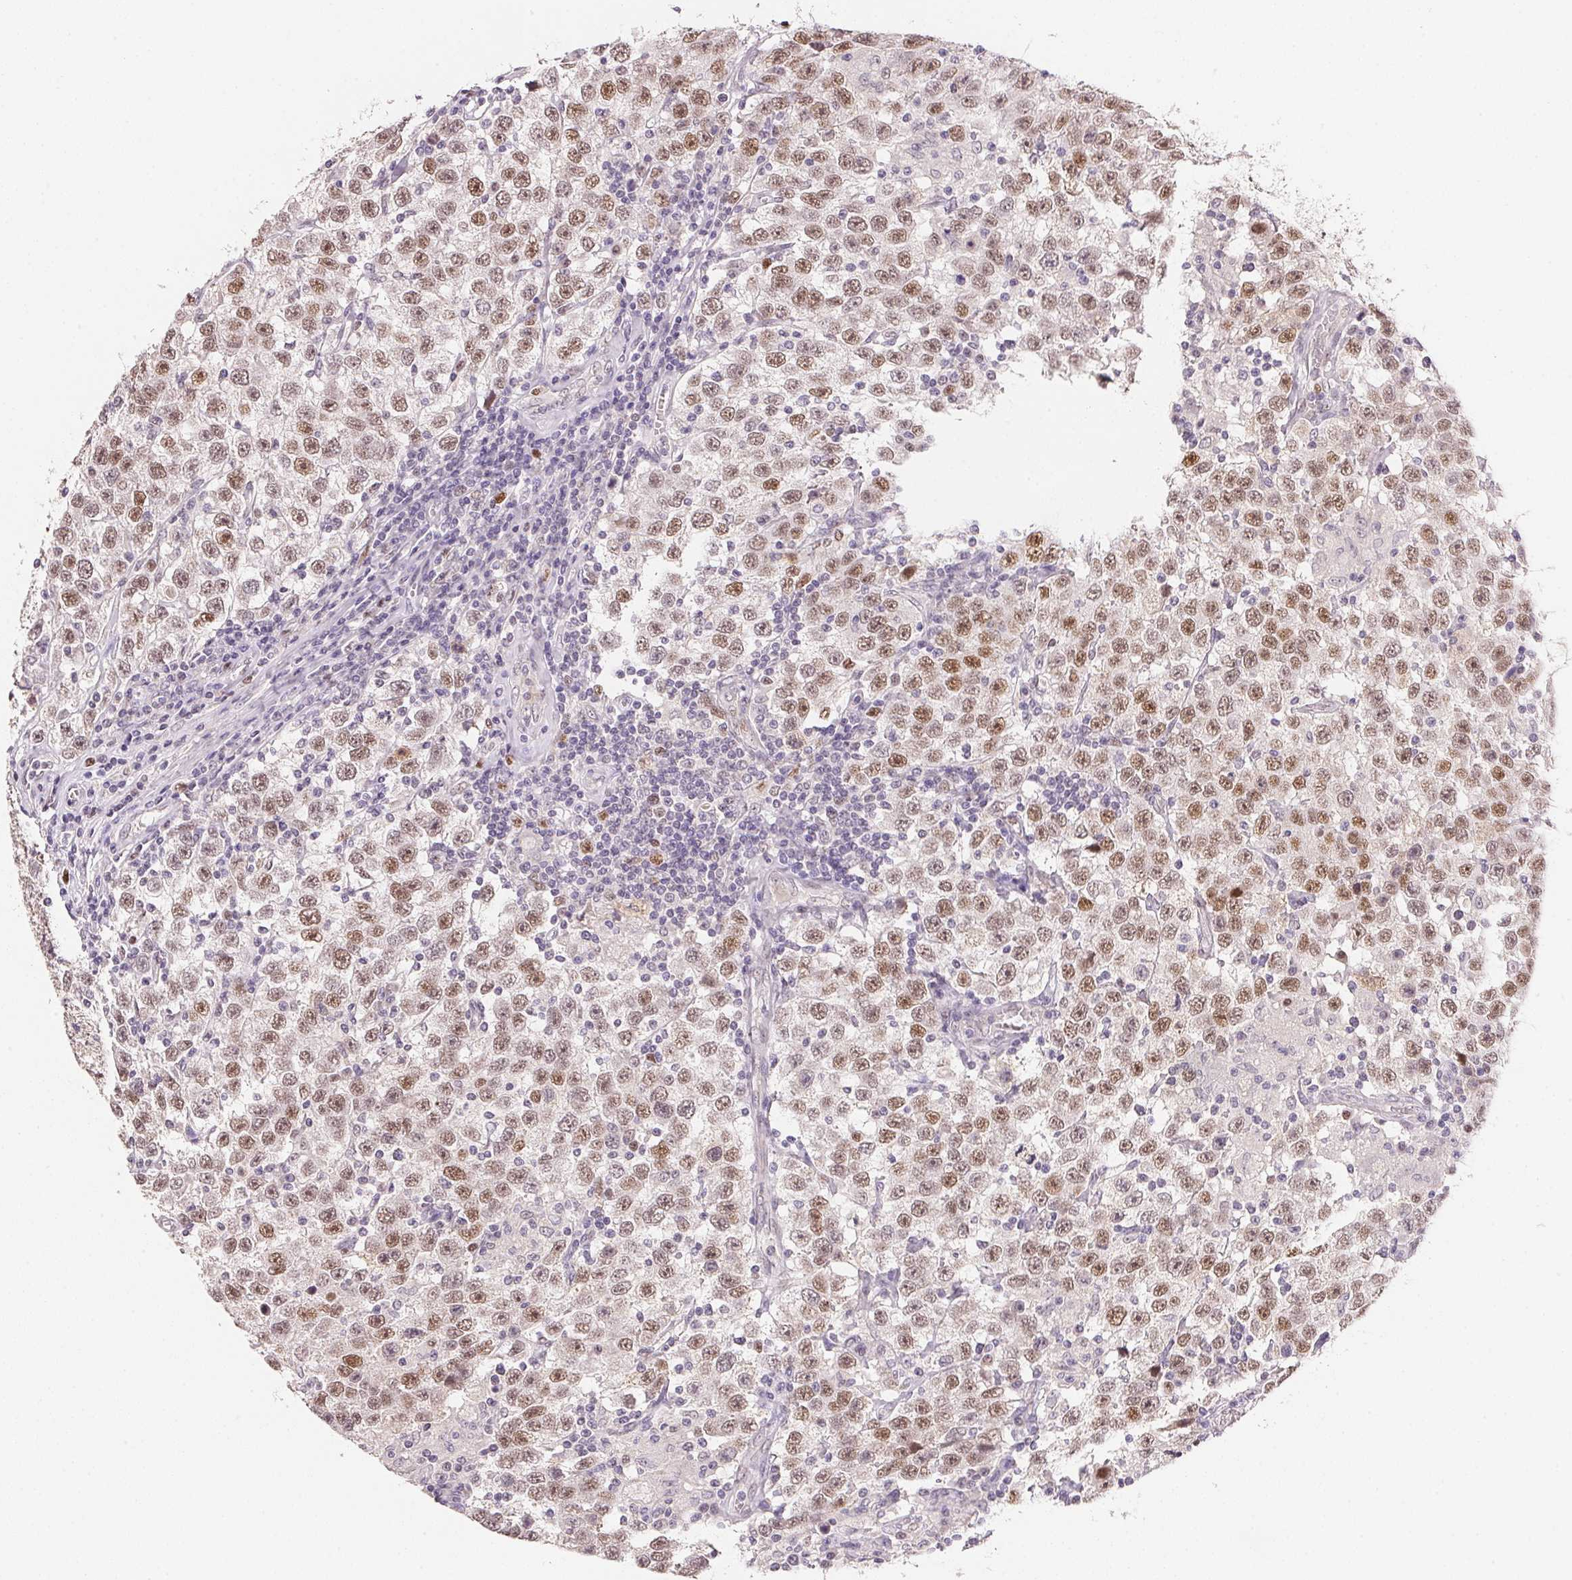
{"staining": {"intensity": "moderate", "quantity": ">75%", "location": "nuclear"}, "tissue": "testis cancer", "cell_type": "Tumor cells", "image_type": "cancer", "snomed": [{"axis": "morphology", "description": "Seminoma, NOS"}, {"axis": "topography", "description": "Testis"}], "caption": "Immunohistochemistry (IHC) of testis cancer (seminoma) shows medium levels of moderate nuclear expression in approximately >75% of tumor cells.", "gene": "POLR3G", "patient": {"sex": "male", "age": 41}}